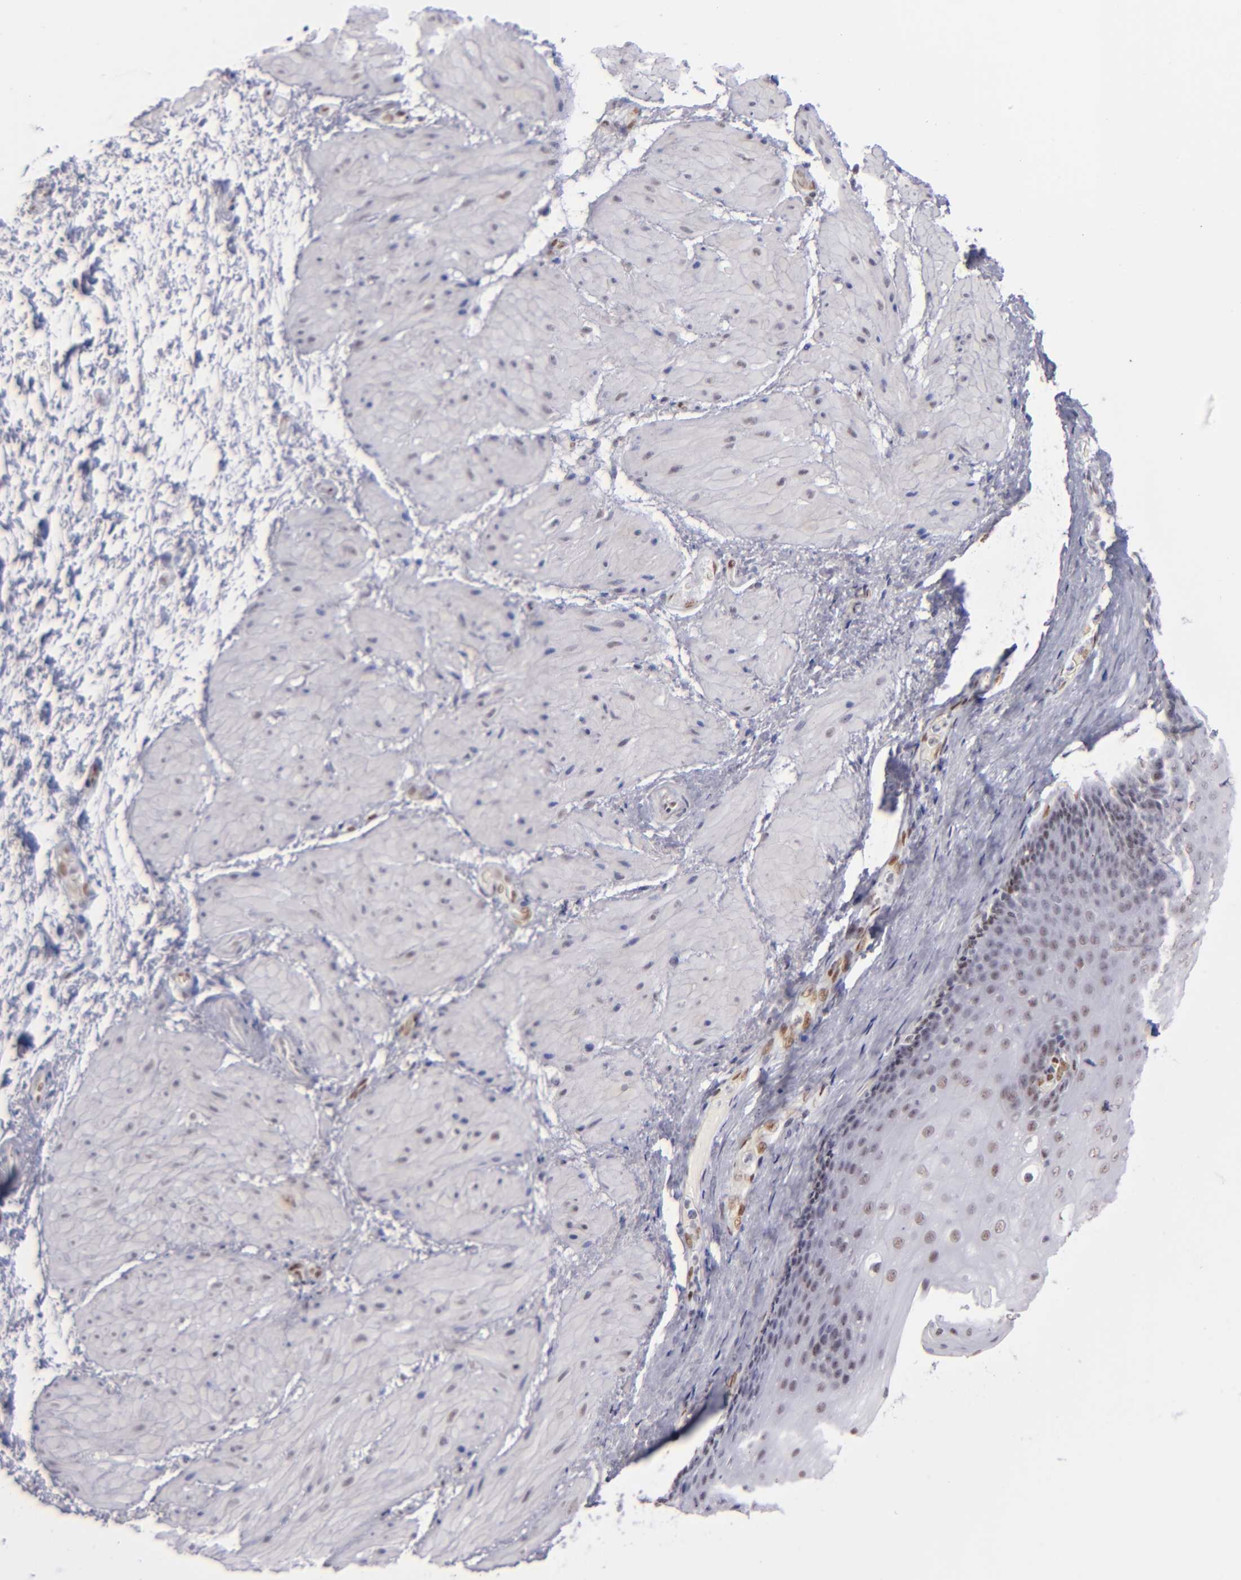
{"staining": {"intensity": "weak", "quantity": "<25%", "location": "nuclear"}, "tissue": "esophagus", "cell_type": "Squamous epithelial cells", "image_type": "normal", "snomed": [{"axis": "morphology", "description": "Normal tissue, NOS"}, {"axis": "topography", "description": "Esophagus"}], "caption": "Immunohistochemistry of normal esophagus exhibits no positivity in squamous epithelial cells. Brightfield microscopy of immunohistochemistry stained with DAB (brown) and hematoxylin (blue), captured at high magnification.", "gene": "TOP3A", "patient": {"sex": "male", "age": 62}}